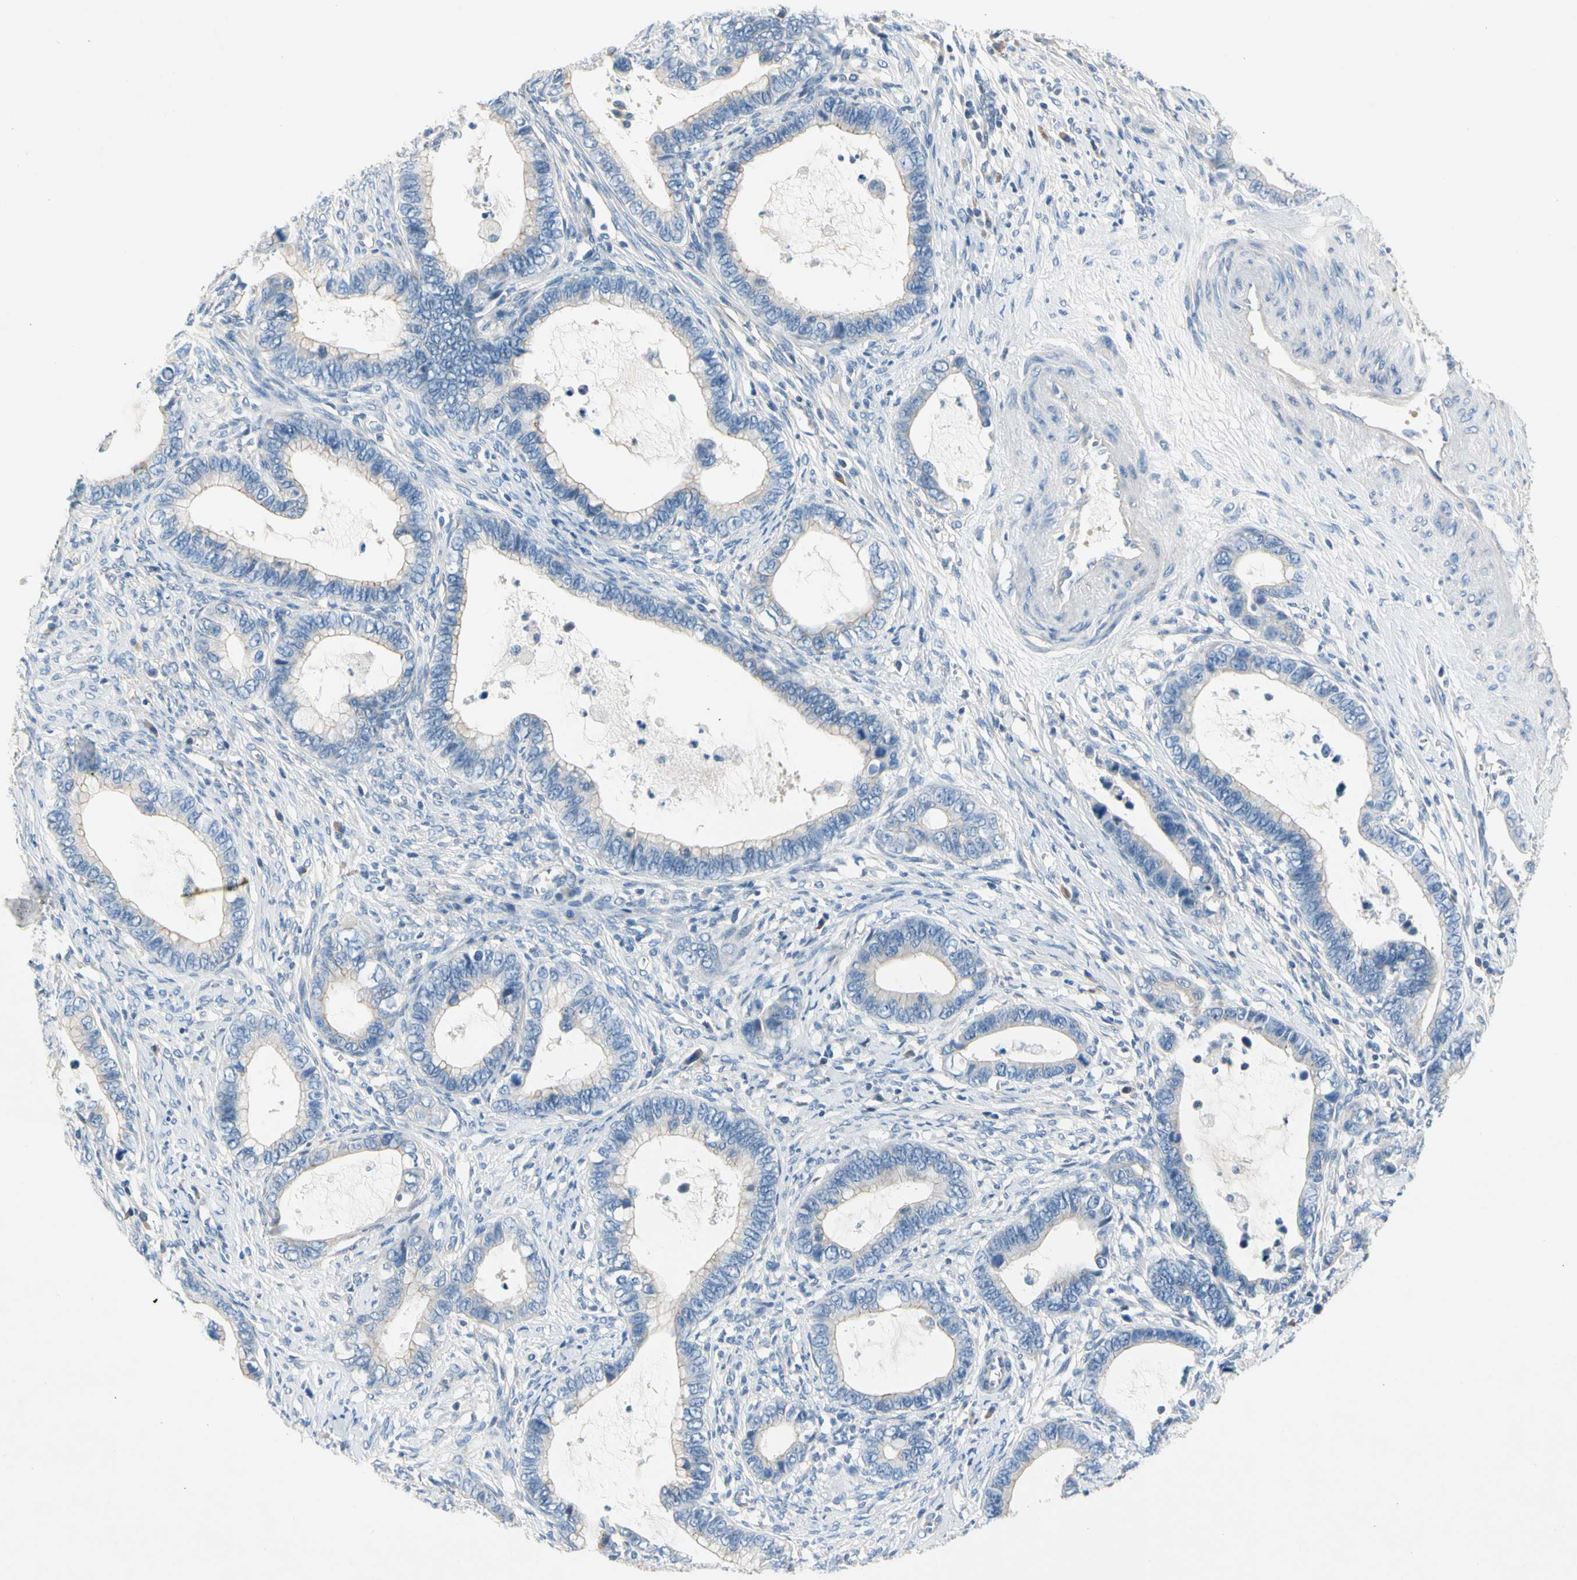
{"staining": {"intensity": "weak", "quantity": "25%-75%", "location": "cytoplasmic/membranous"}, "tissue": "cervical cancer", "cell_type": "Tumor cells", "image_type": "cancer", "snomed": [{"axis": "morphology", "description": "Adenocarcinoma, NOS"}, {"axis": "topography", "description": "Cervix"}], "caption": "Tumor cells demonstrate low levels of weak cytoplasmic/membranous expression in approximately 25%-75% of cells in human cervical cancer (adenocarcinoma). The staining was performed using DAB (3,3'-diaminobenzidine) to visualize the protein expression in brown, while the nuclei were stained in blue with hematoxylin (Magnification: 20x).", "gene": "CA14", "patient": {"sex": "female", "age": 44}}